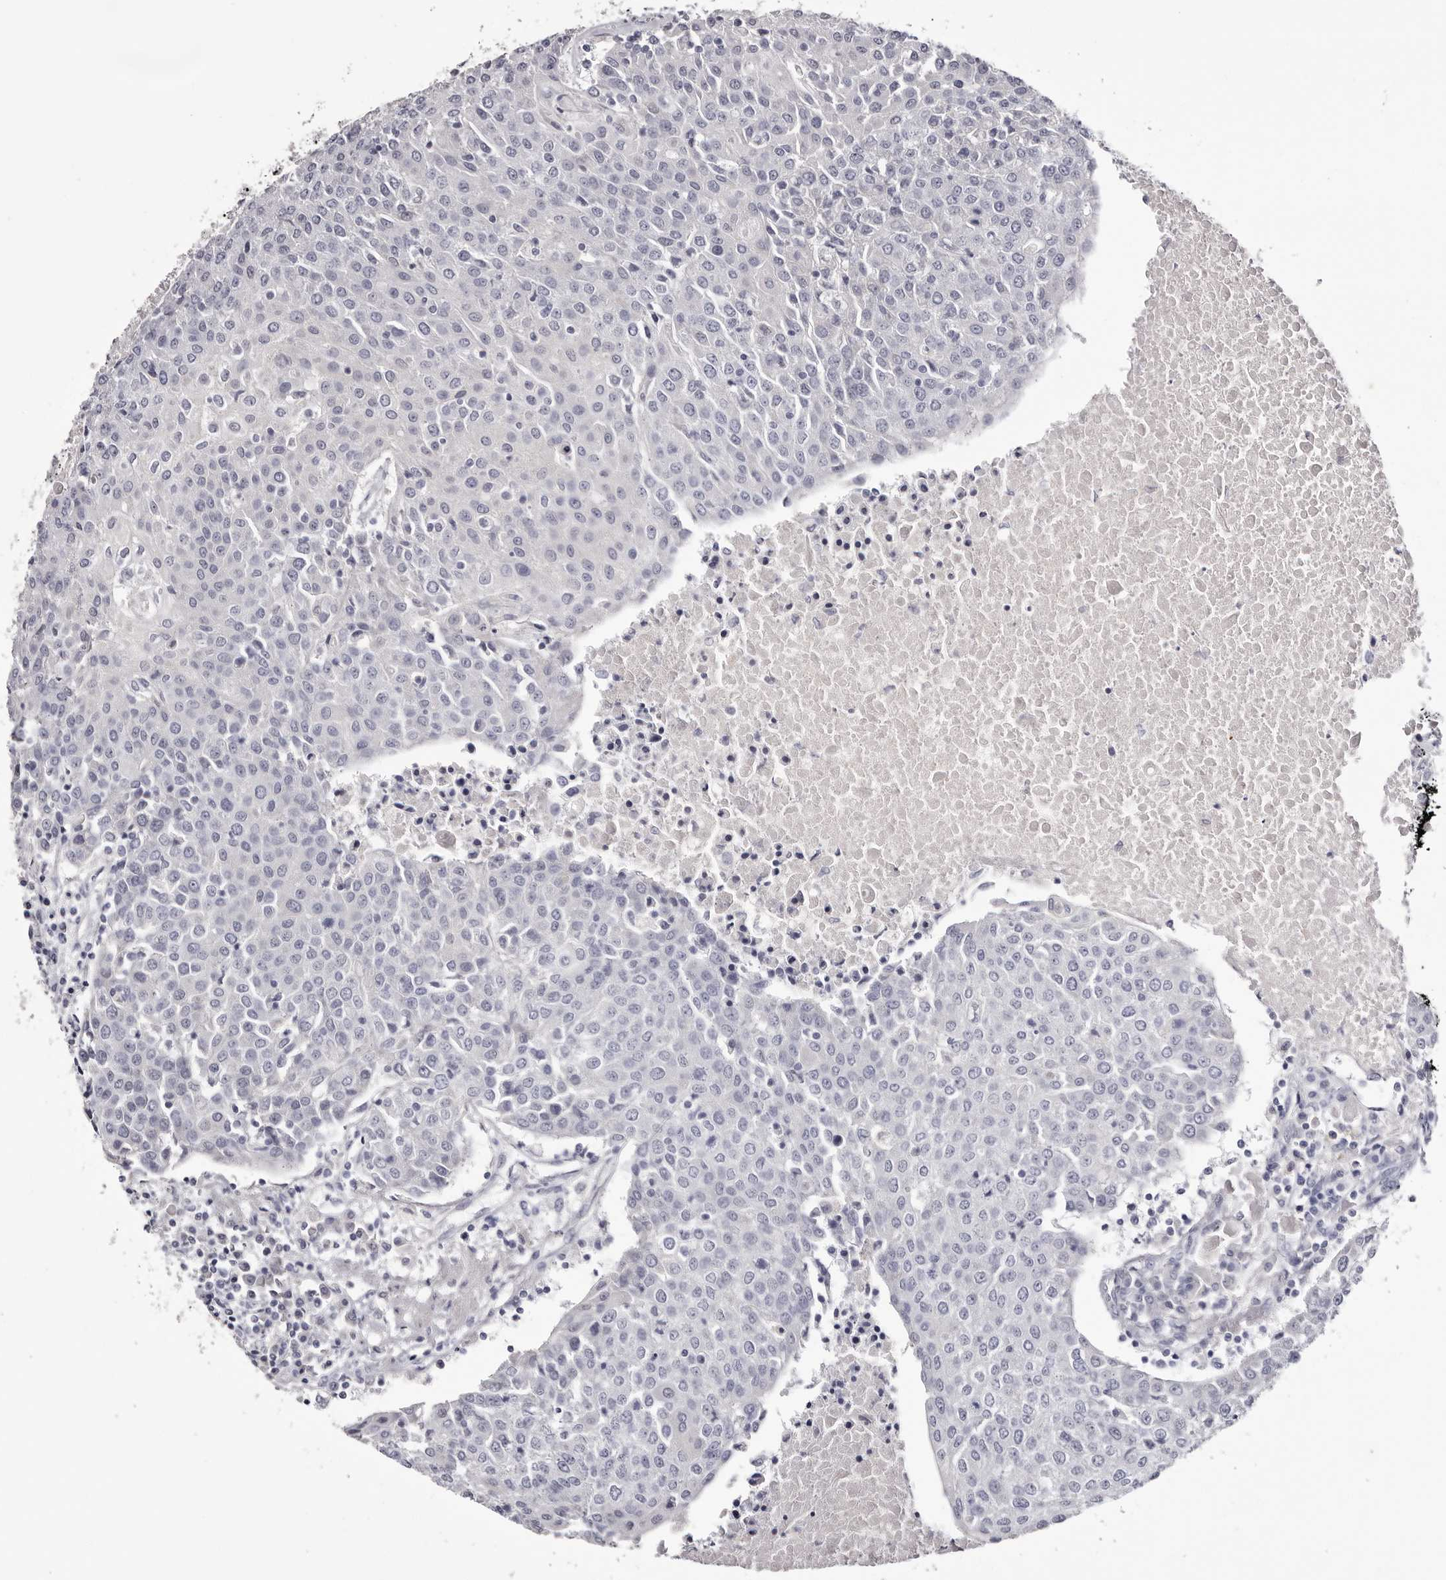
{"staining": {"intensity": "negative", "quantity": "none", "location": "none"}, "tissue": "urothelial cancer", "cell_type": "Tumor cells", "image_type": "cancer", "snomed": [{"axis": "morphology", "description": "Urothelial carcinoma, High grade"}, {"axis": "topography", "description": "Urinary bladder"}], "caption": "Tumor cells are negative for brown protein staining in urothelial cancer. (DAB (3,3'-diaminobenzidine) immunohistochemistry (IHC), high magnification).", "gene": "CA6", "patient": {"sex": "female", "age": 85}}